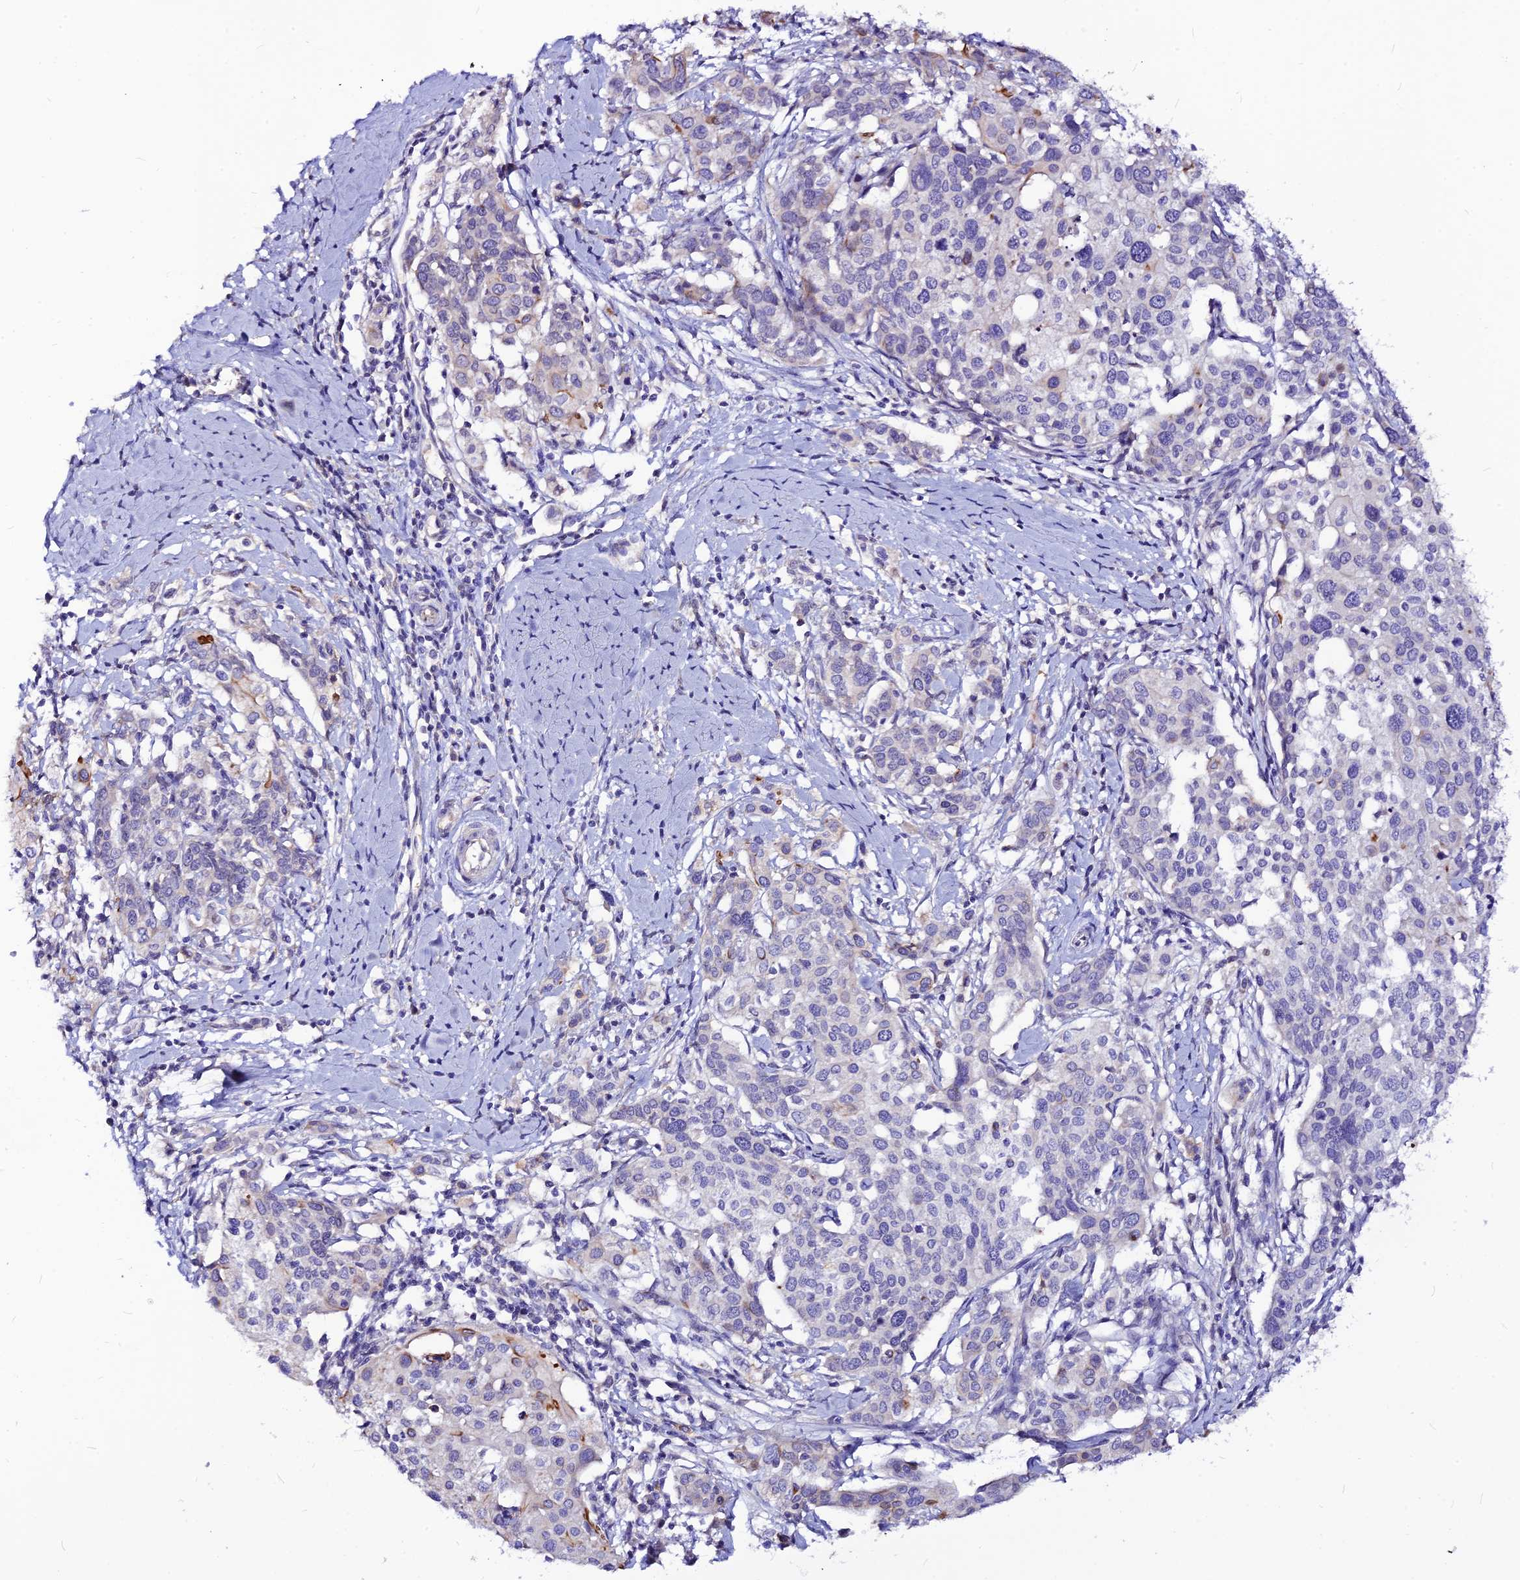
{"staining": {"intensity": "moderate", "quantity": "<25%", "location": "cytoplasmic/membranous"}, "tissue": "cervical cancer", "cell_type": "Tumor cells", "image_type": "cancer", "snomed": [{"axis": "morphology", "description": "Squamous cell carcinoma, NOS"}, {"axis": "topography", "description": "Cervix"}], "caption": "The histopathology image exhibits immunohistochemical staining of cervical cancer (squamous cell carcinoma). There is moderate cytoplasmic/membranous staining is appreciated in about <25% of tumor cells. (DAB (3,3'-diaminobenzidine) IHC with brightfield microscopy, high magnification).", "gene": "CZIB", "patient": {"sex": "female", "age": 44}}